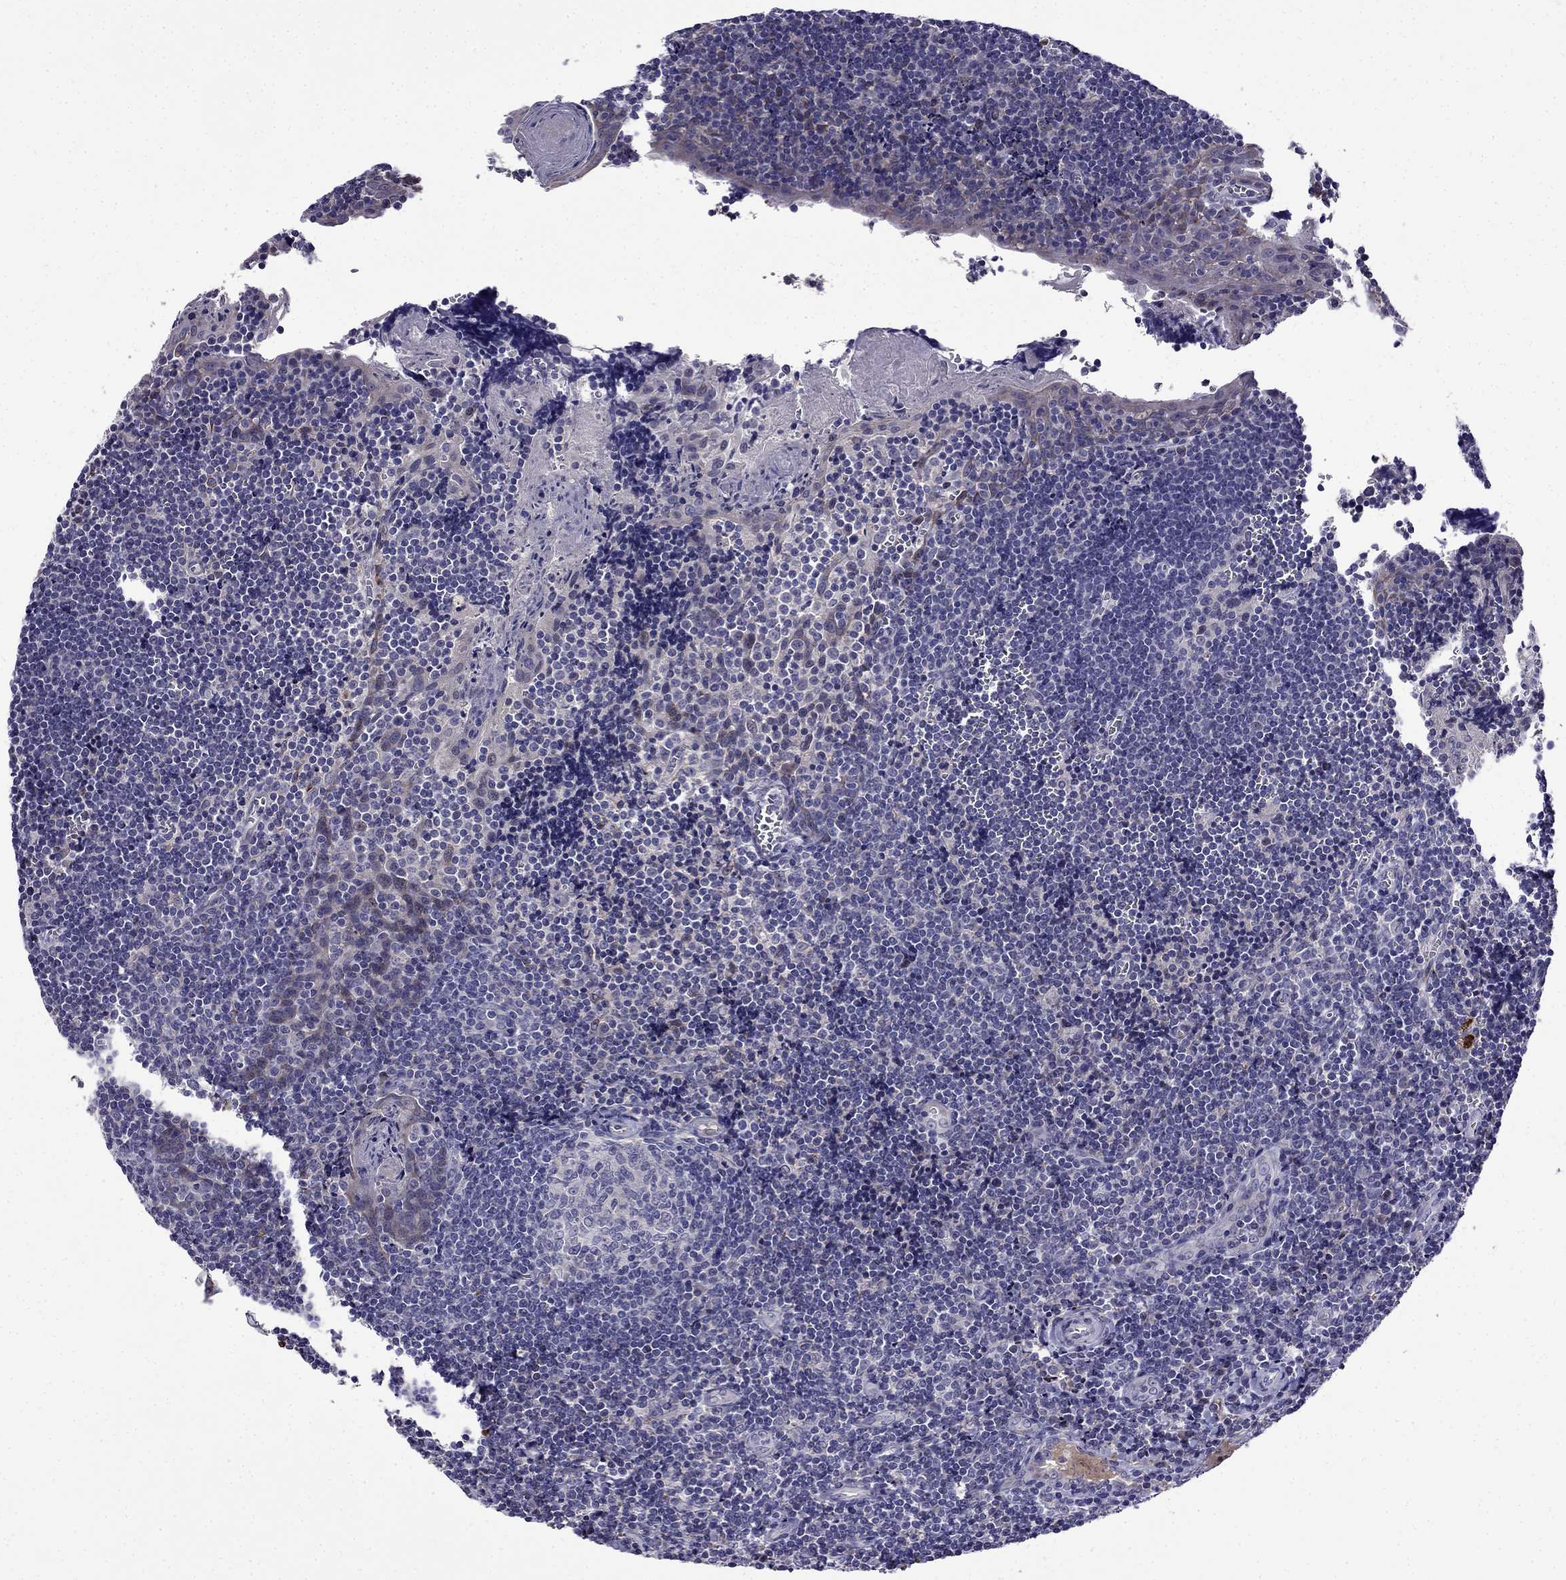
{"staining": {"intensity": "negative", "quantity": "none", "location": "none"}, "tissue": "tonsil", "cell_type": "Germinal center cells", "image_type": "normal", "snomed": [{"axis": "morphology", "description": "Normal tissue, NOS"}, {"axis": "morphology", "description": "Inflammation, NOS"}, {"axis": "topography", "description": "Tonsil"}], "caption": "The IHC image has no significant staining in germinal center cells of tonsil. (DAB (3,3'-diaminobenzidine) immunohistochemistry (IHC) with hematoxylin counter stain).", "gene": "PI16", "patient": {"sex": "female", "age": 31}}